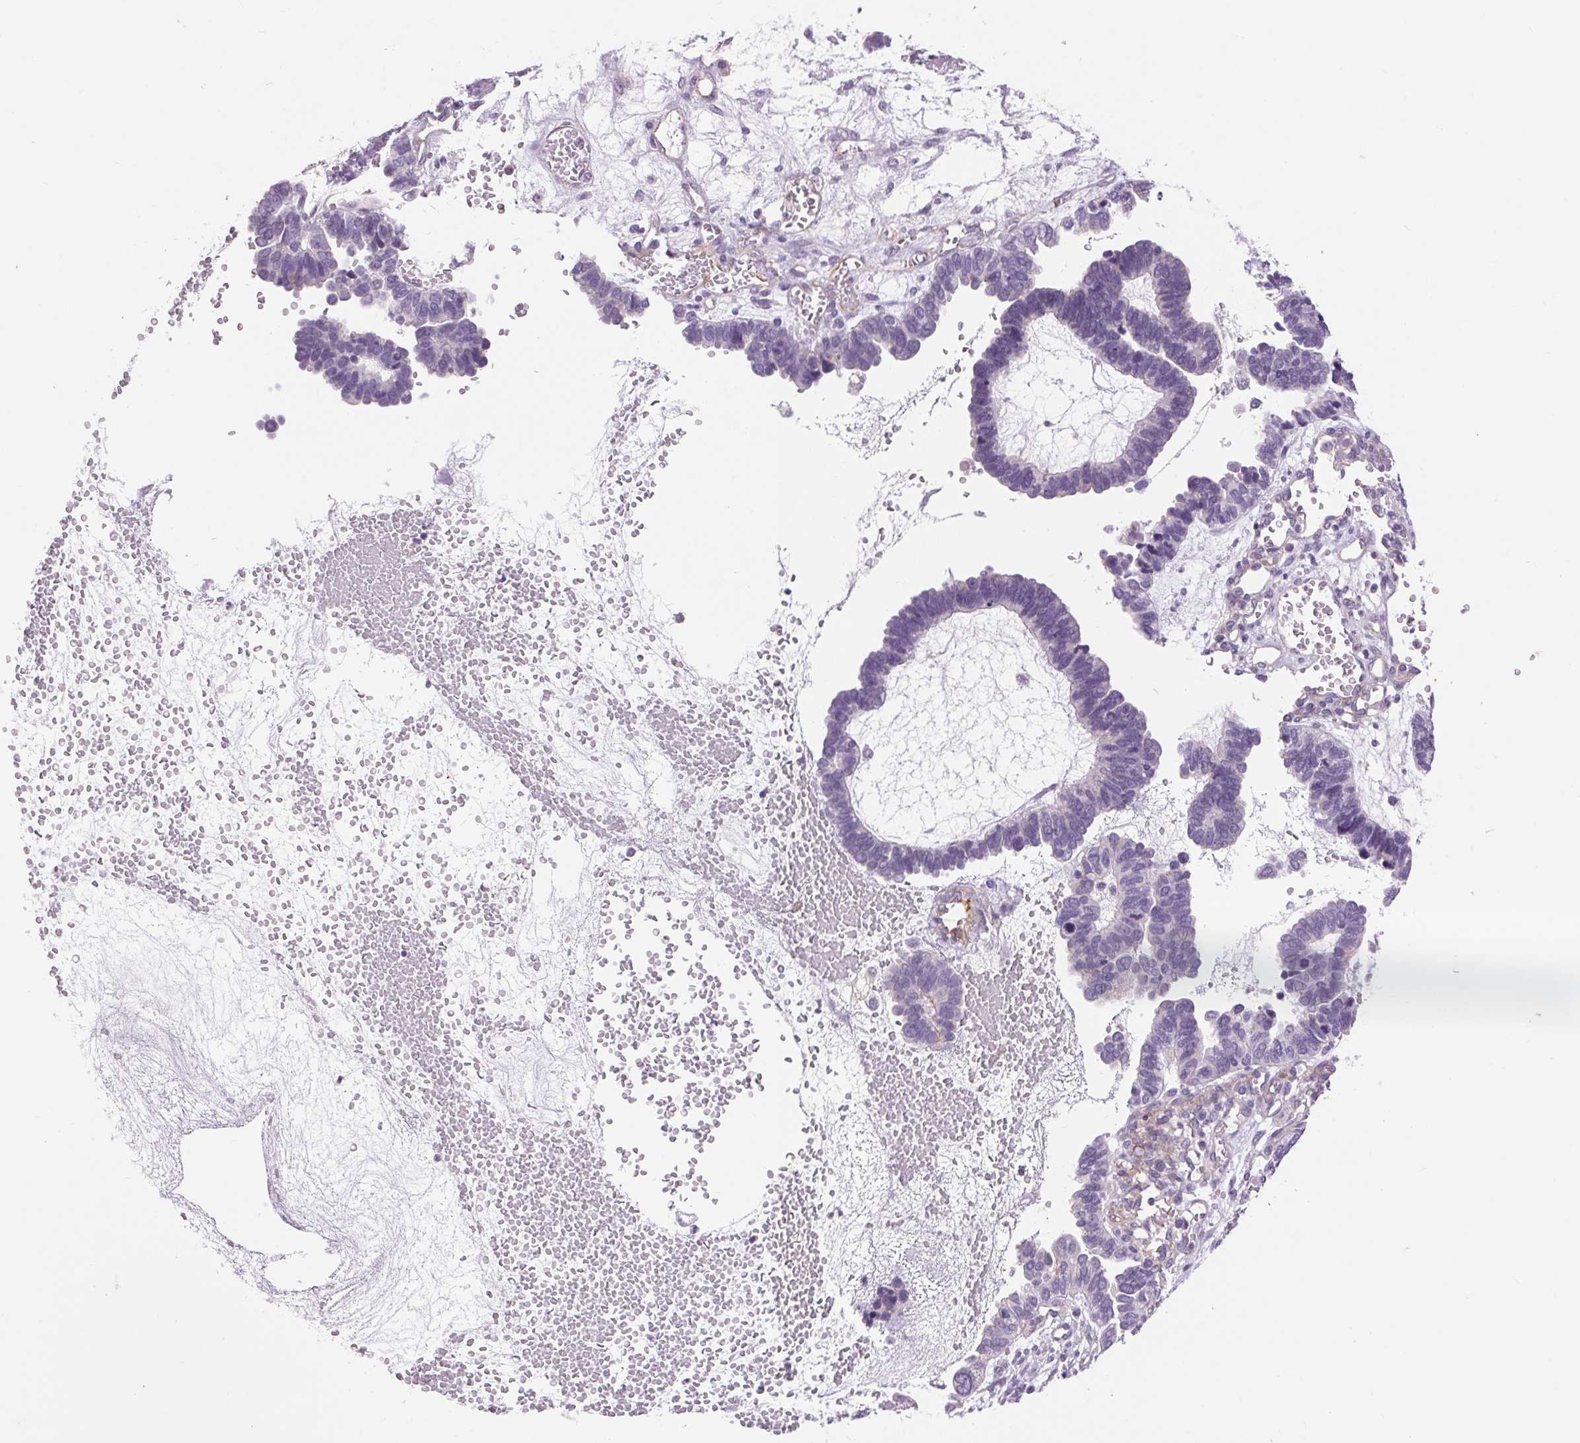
{"staining": {"intensity": "negative", "quantity": "none", "location": "none"}, "tissue": "ovarian cancer", "cell_type": "Tumor cells", "image_type": "cancer", "snomed": [{"axis": "morphology", "description": "Cystadenocarcinoma, serous, NOS"}, {"axis": "topography", "description": "Ovary"}], "caption": "Tumor cells show no significant positivity in serous cystadenocarcinoma (ovarian).", "gene": "DIXDC1", "patient": {"sex": "female", "age": 51}}